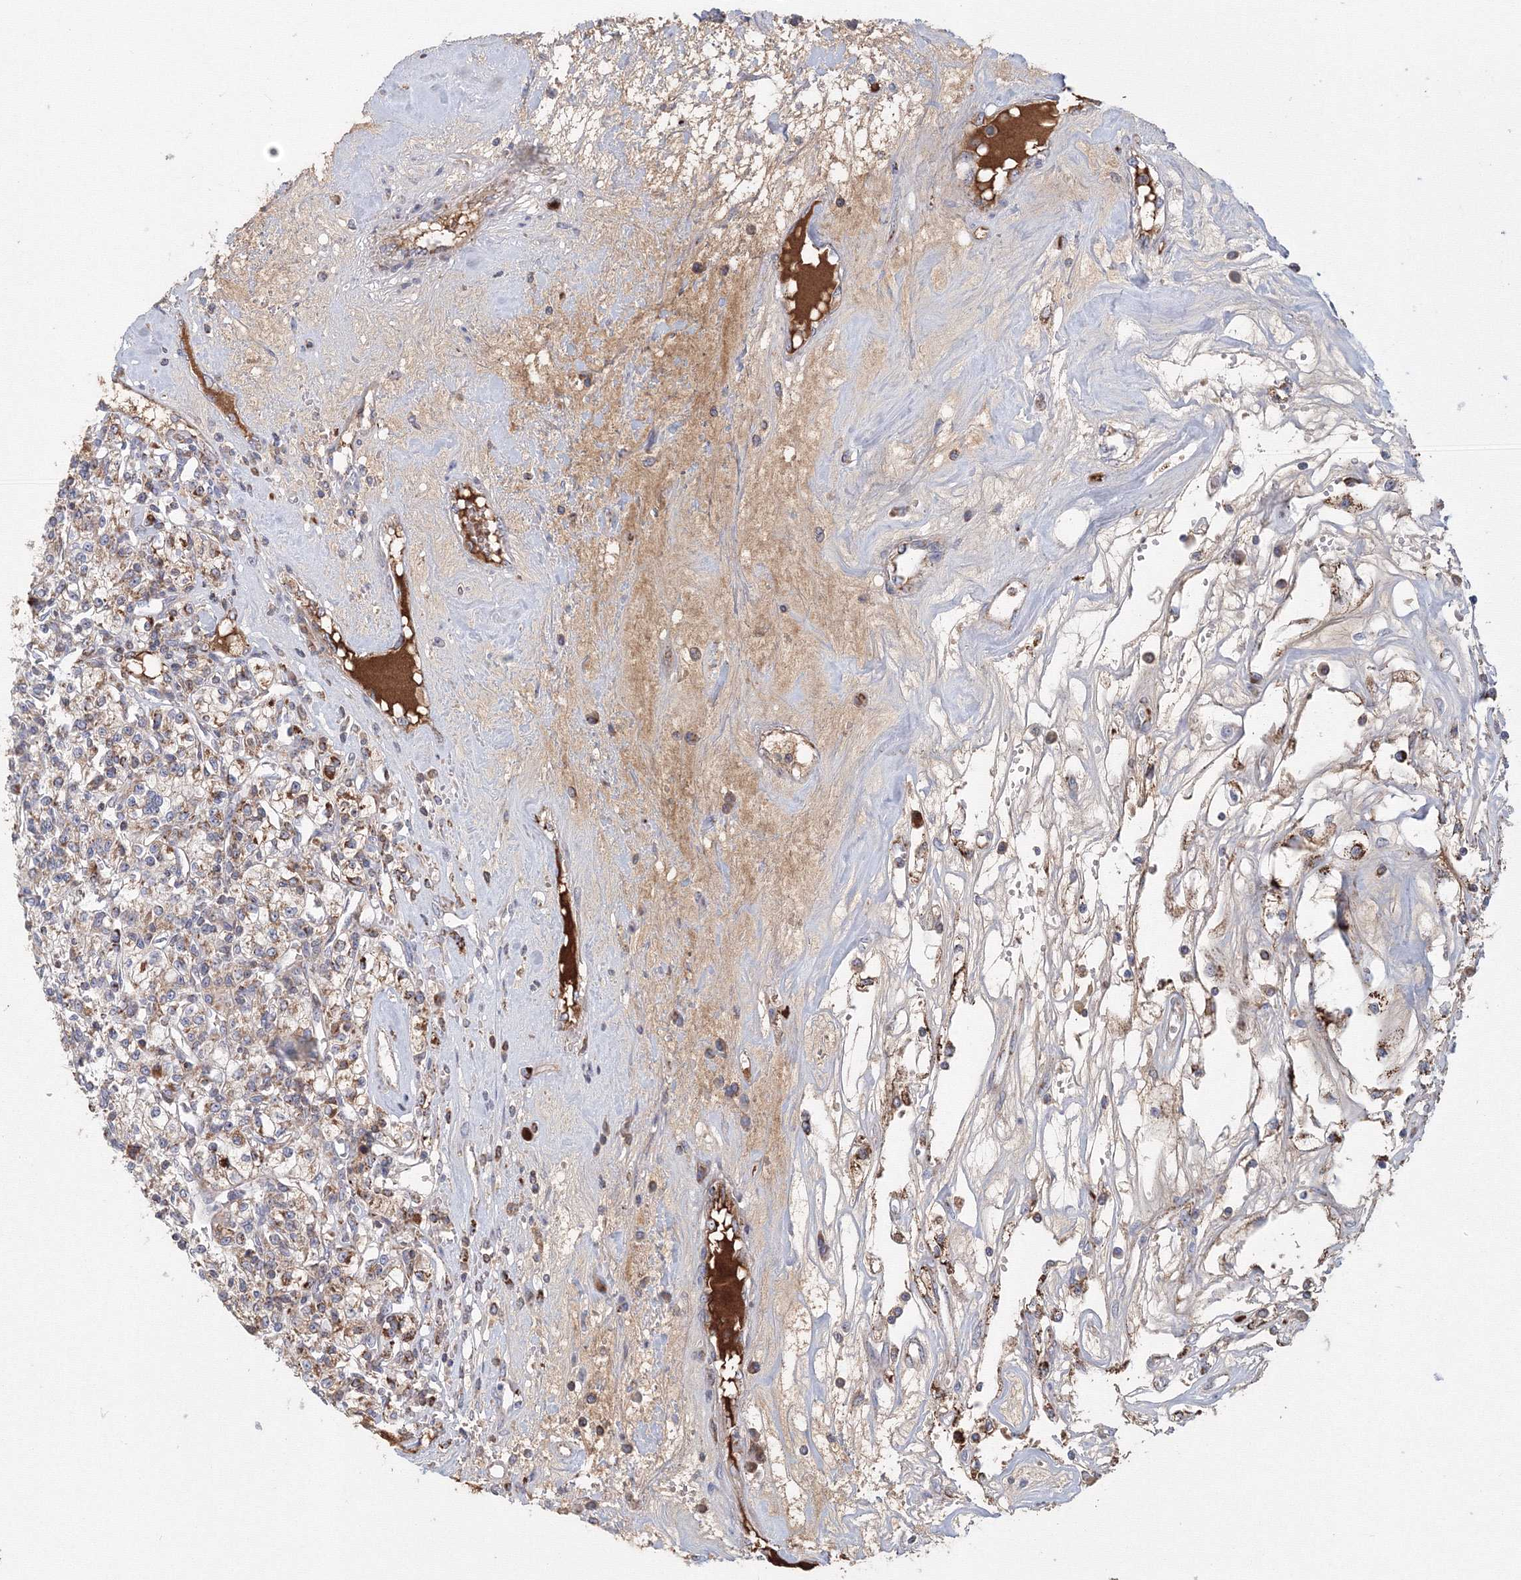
{"staining": {"intensity": "moderate", "quantity": "25%-75%", "location": "cytoplasmic/membranous"}, "tissue": "renal cancer", "cell_type": "Tumor cells", "image_type": "cancer", "snomed": [{"axis": "morphology", "description": "Adenocarcinoma, NOS"}, {"axis": "topography", "description": "Kidney"}], "caption": "Immunohistochemical staining of human renal cancer (adenocarcinoma) reveals medium levels of moderate cytoplasmic/membranous positivity in approximately 25%-75% of tumor cells.", "gene": "GRPEL1", "patient": {"sex": "female", "age": 59}}